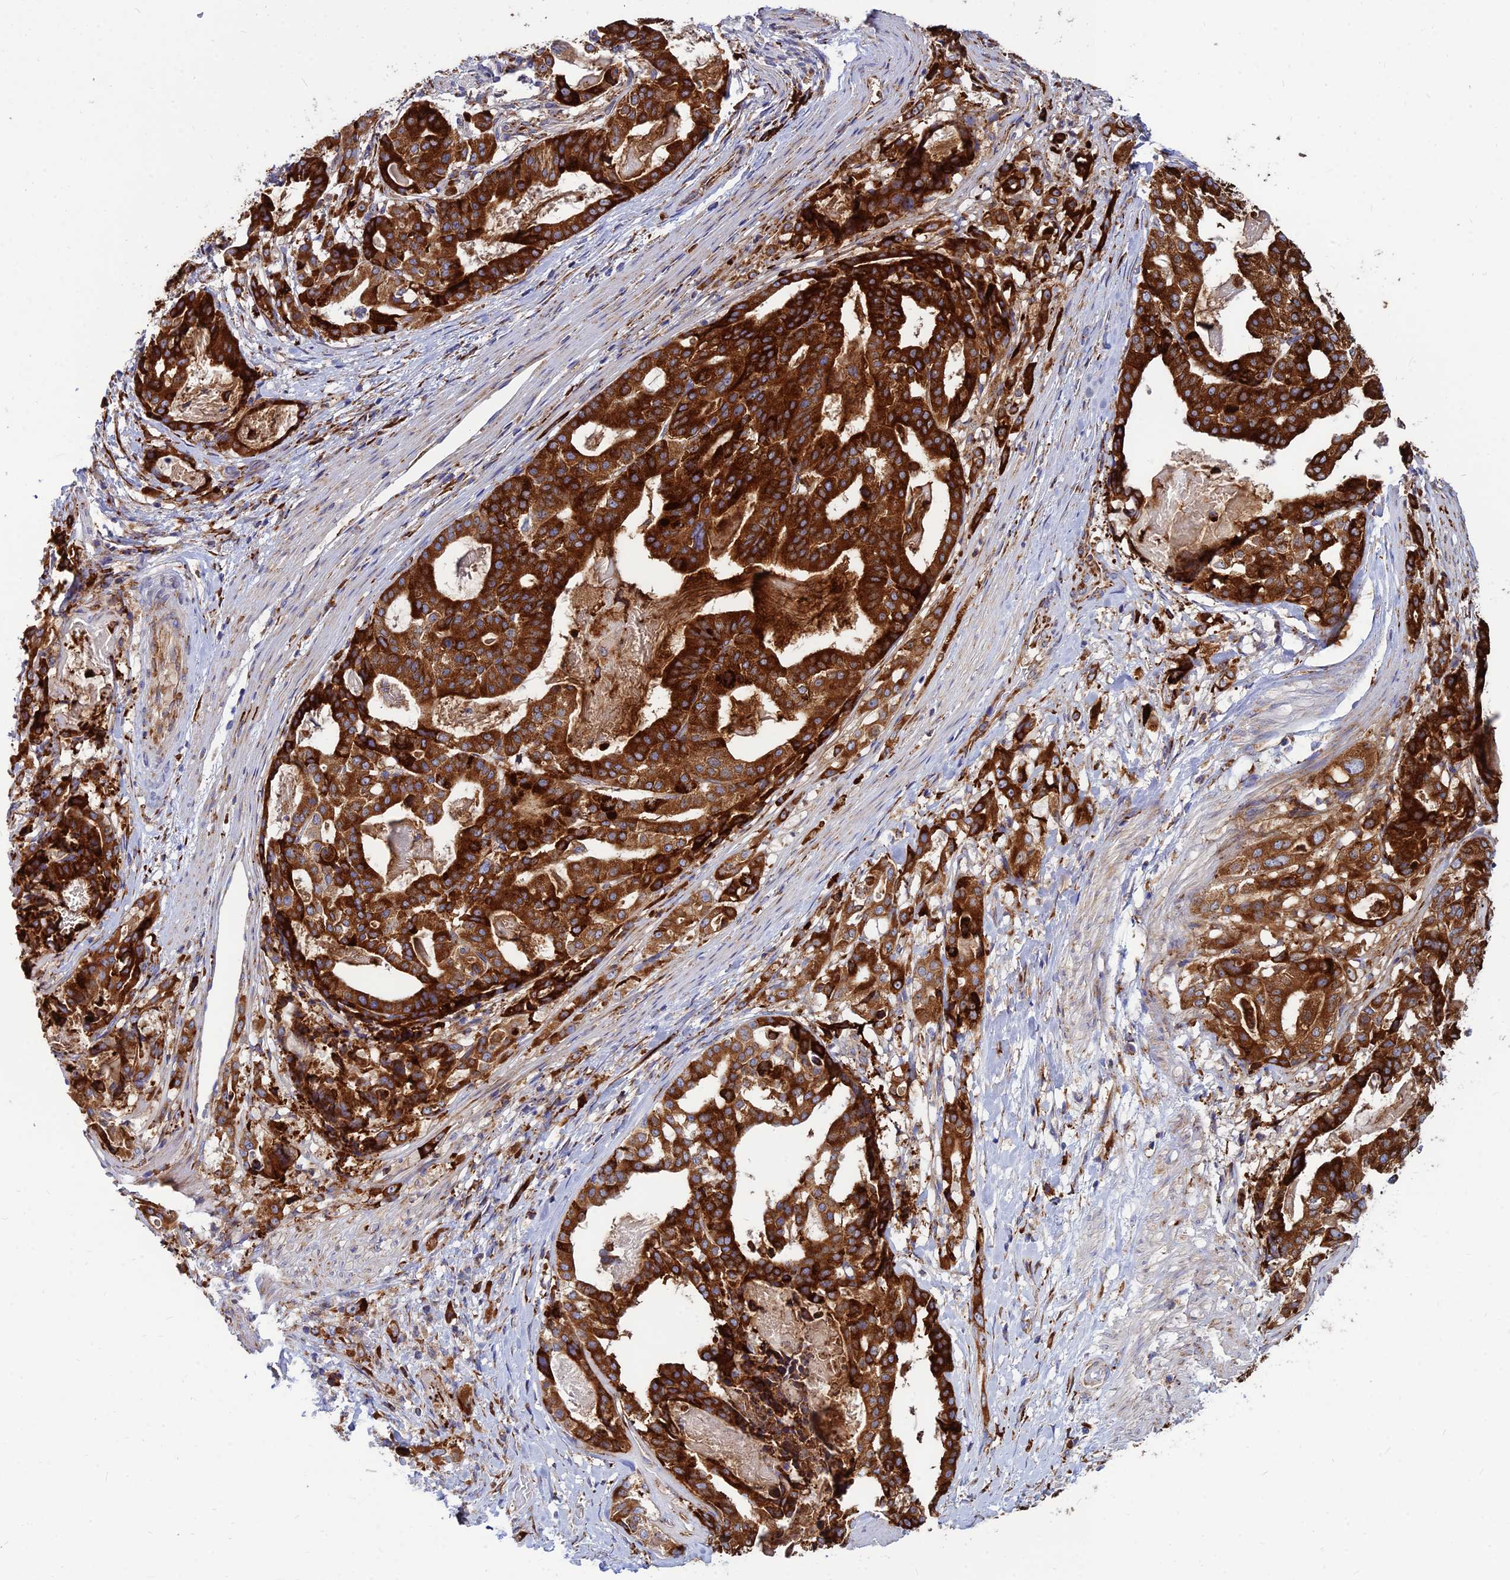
{"staining": {"intensity": "strong", "quantity": ">75%", "location": "cytoplasmic/membranous"}, "tissue": "stomach cancer", "cell_type": "Tumor cells", "image_type": "cancer", "snomed": [{"axis": "morphology", "description": "Adenocarcinoma, NOS"}, {"axis": "topography", "description": "Stomach"}], "caption": "A brown stain labels strong cytoplasmic/membranous positivity of a protein in human stomach cancer (adenocarcinoma) tumor cells. Nuclei are stained in blue.", "gene": "CCT6B", "patient": {"sex": "male", "age": 48}}